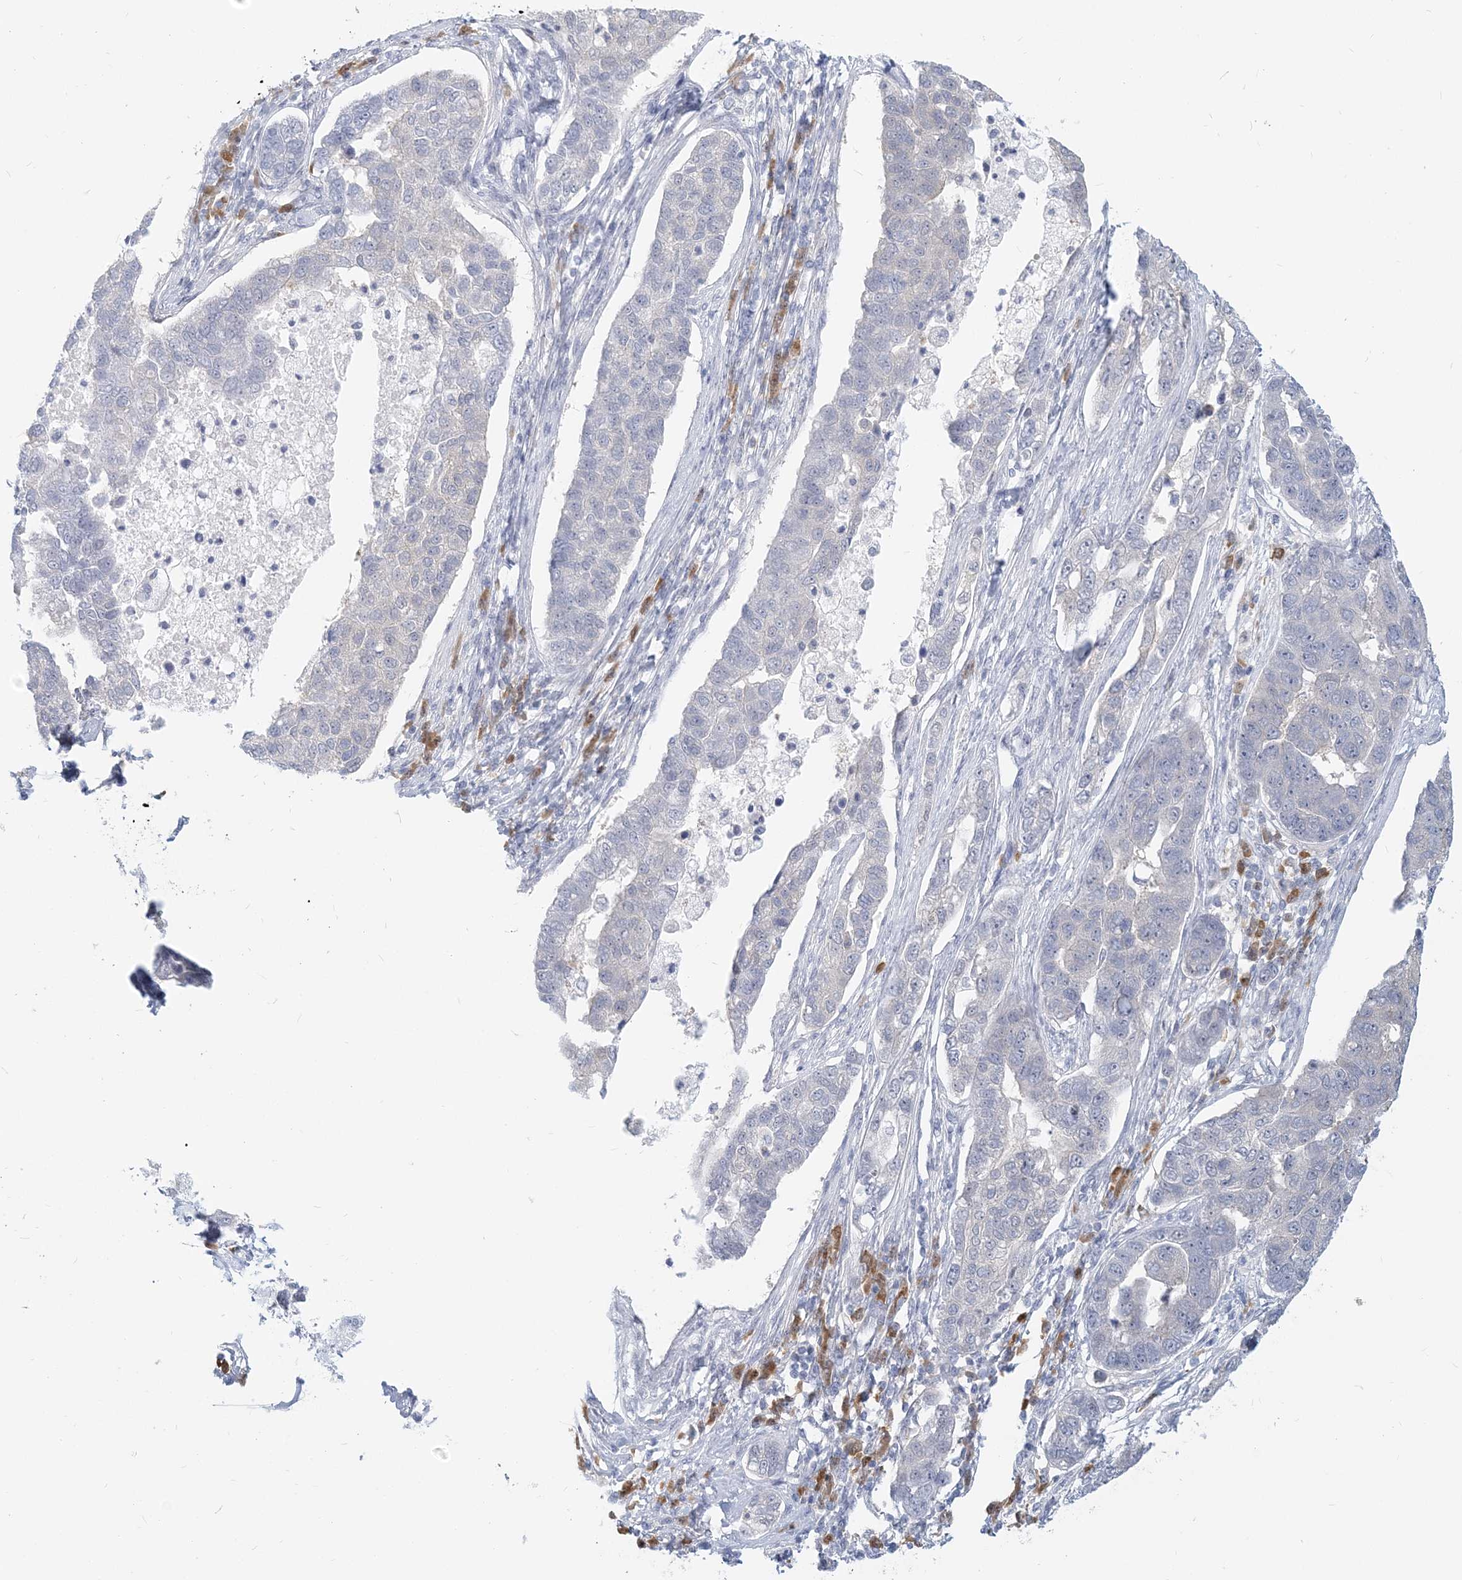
{"staining": {"intensity": "negative", "quantity": "none", "location": "none"}, "tissue": "pancreatic cancer", "cell_type": "Tumor cells", "image_type": "cancer", "snomed": [{"axis": "morphology", "description": "Adenocarcinoma, NOS"}, {"axis": "topography", "description": "Pancreas"}], "caption": "Human pancreatic cancer stained for a protein using immunohistochemistry exhibits no positivity in tumor cells.", "gene": "GMPPA", "patient": {"sex": "female", "age": 61}}